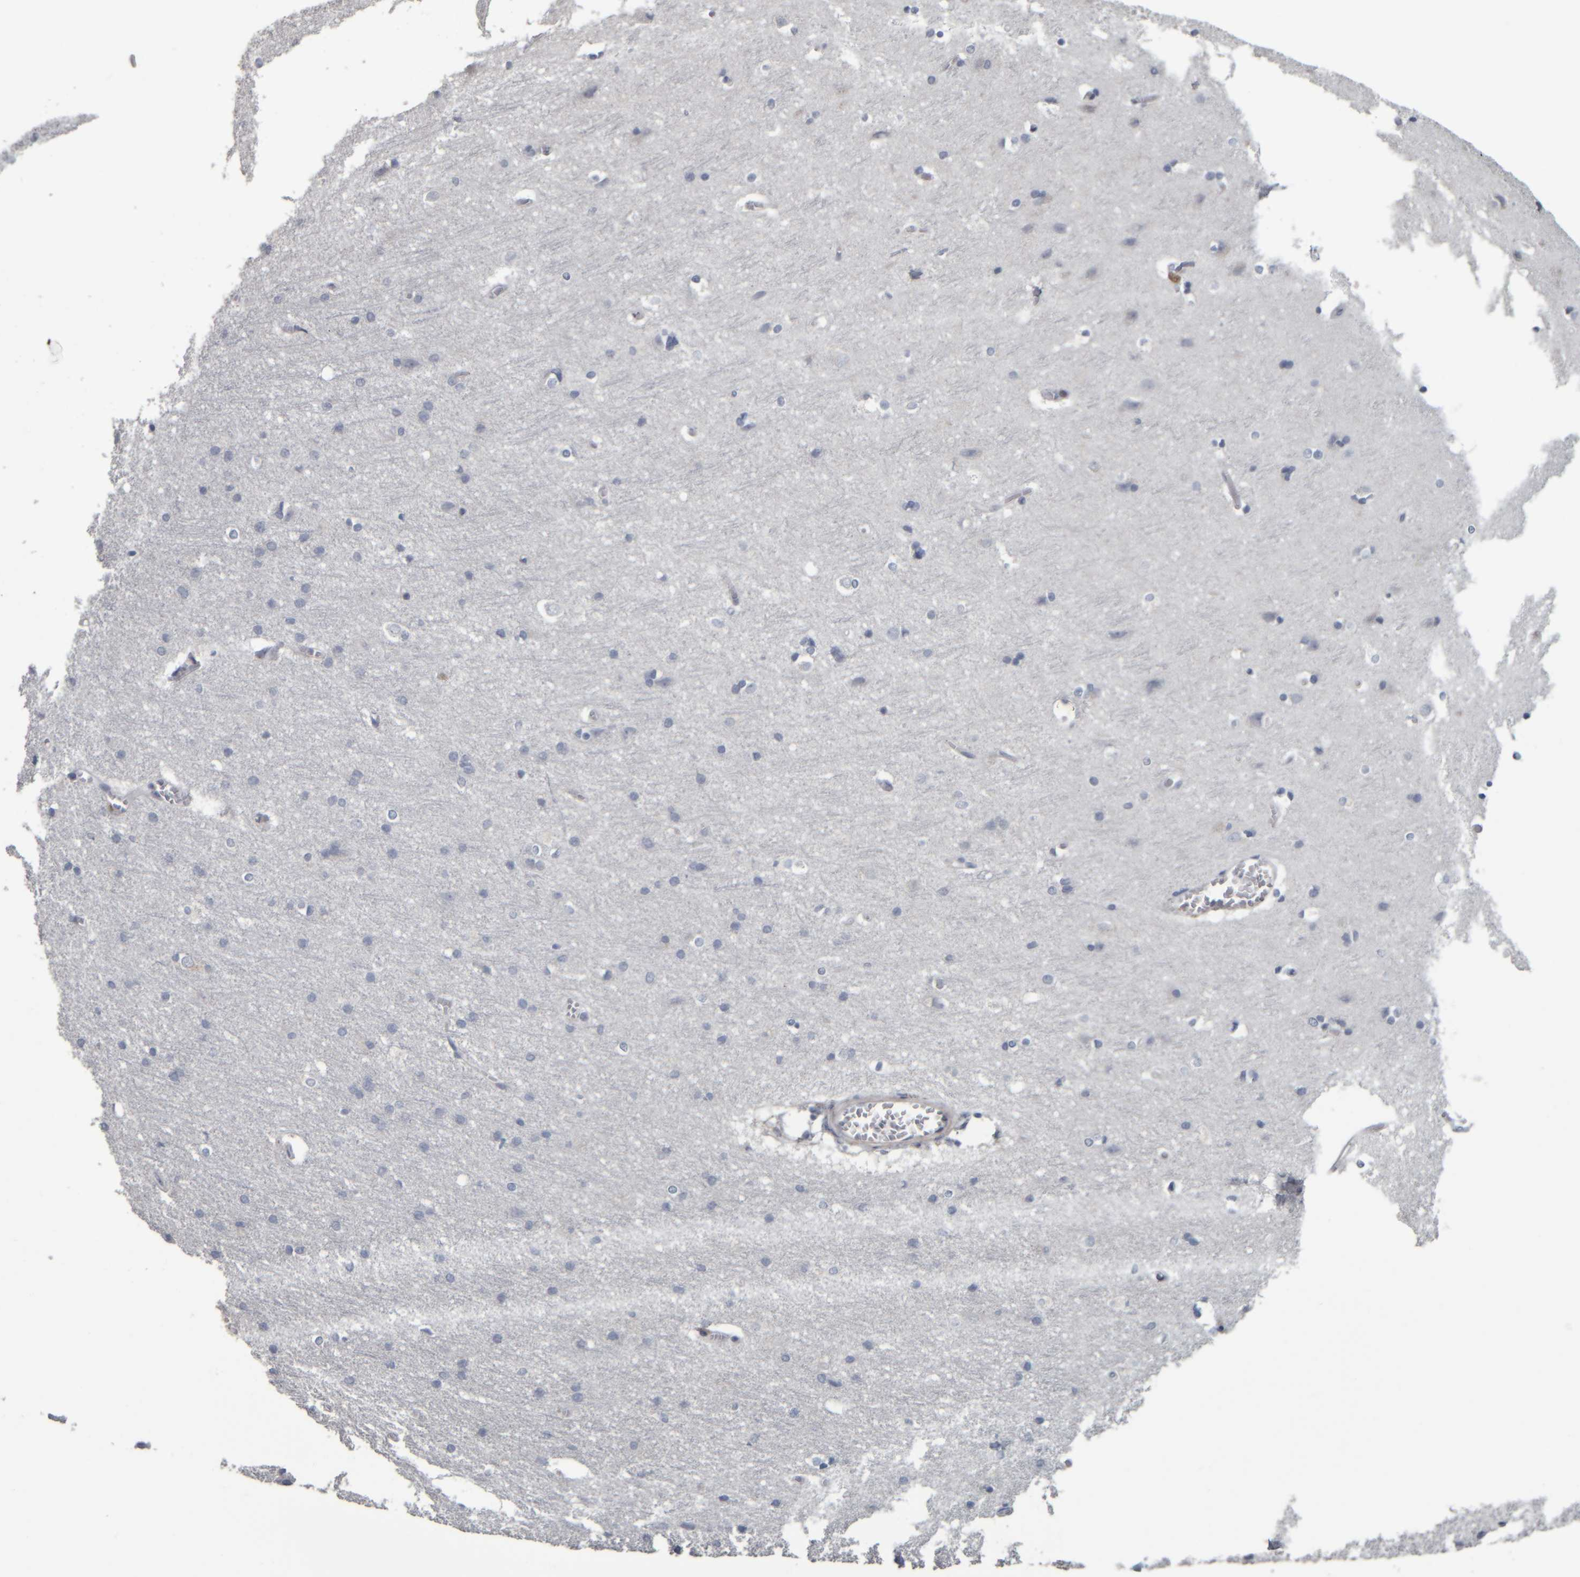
{"staining": {"intensity": "negative", "quantity": "none", "location": "none"}, "tissue": "cerebral cortex", "cell_type": "Endothelial cells", "image_type": "normal", "snomed": [{"axis": "morphology", "description": "Normal tissue, NOS"}, {"axis": "topography", "description": "Cerebral cortex"}], "caption": "Endothelial cells show no significant protein expression in unremarkable cerebral cortex. (DAB (3,3'-diaminobenzidine) immunohistochemistry (IHC) with hematoxylin counter stain).", "gene": "CAVIN4", "patient": {"sex": "male", "age": 54}}